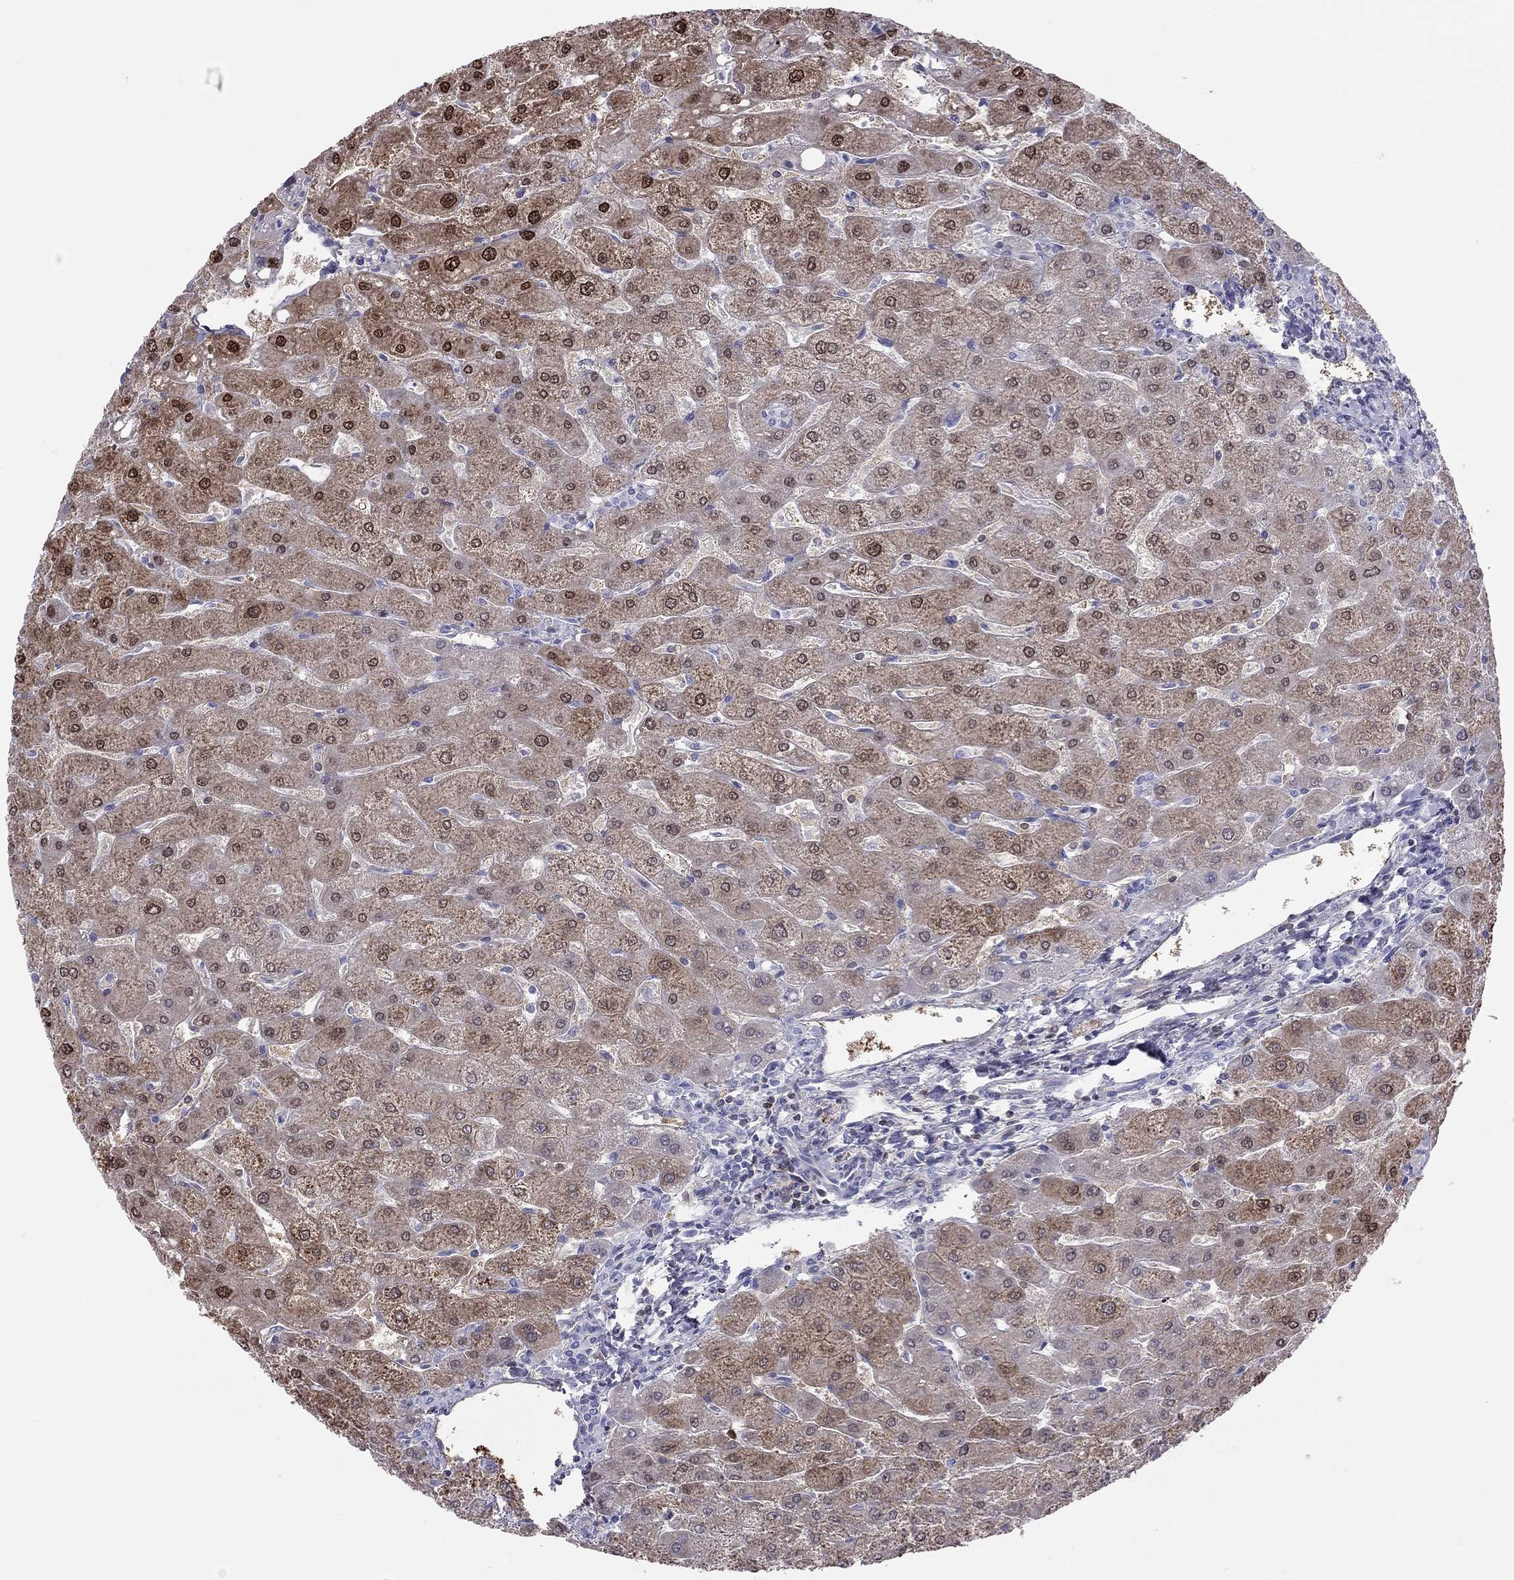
{"staining": {"intensity": "negative", "quantity": "none", "location": "none"}, "tissue": "liver", "cell_type": "Cholangiocytes", "image_type": "normal", "snomed": [{"axis": "morphology", "description": "Normal tissue, NOS"}, {"axis": "topography", "description": "Liver"}], "caption": "DAB (3,3'-diaminobenzidine) immunohistochemical staining of normal liver exhibits no significant staining in cholangiocytes.", "gene": "SH2D2A", "patient": {"sex": "male", "age": 67}}